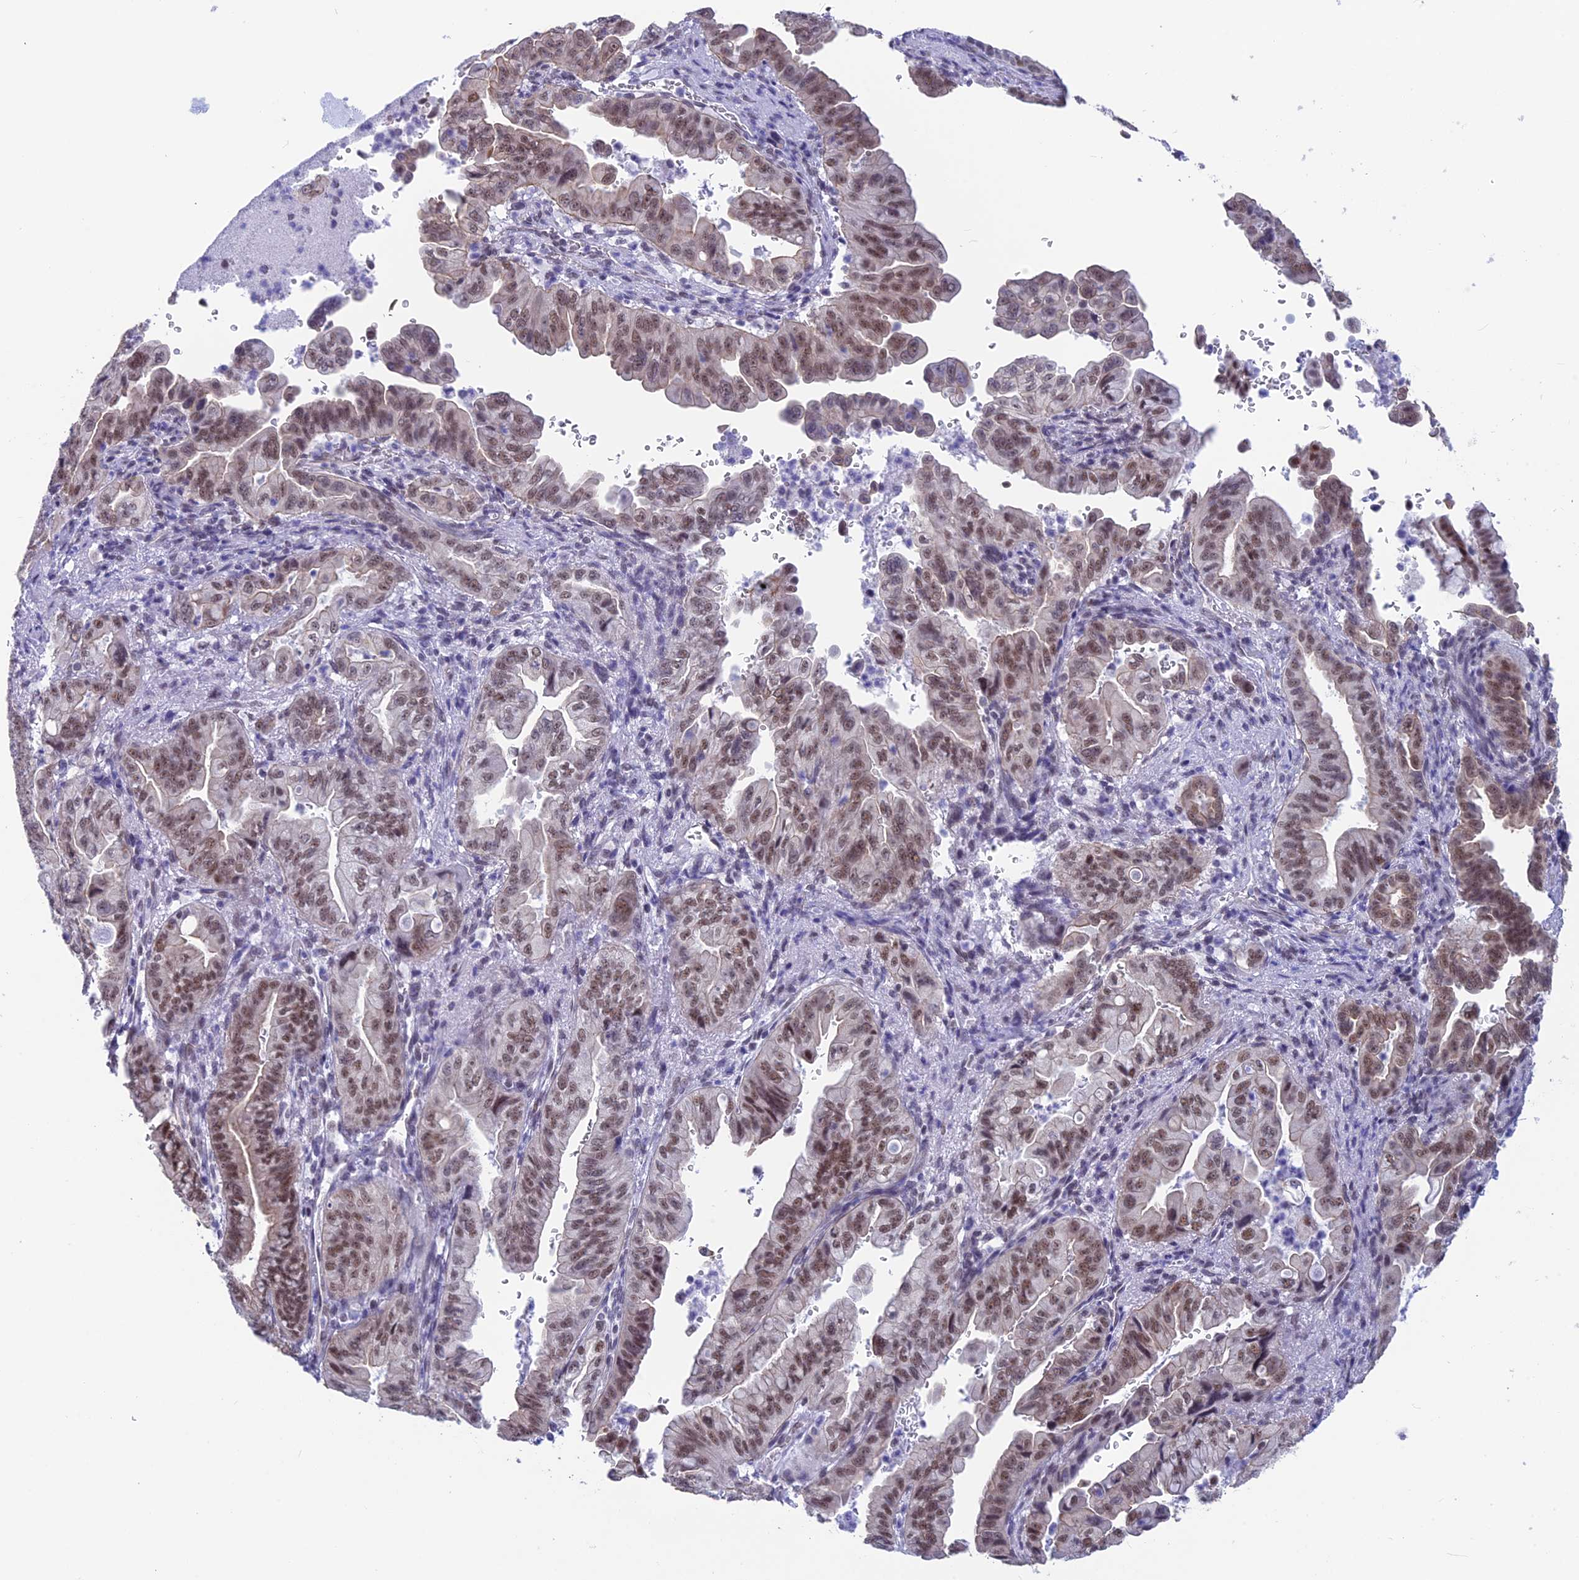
{"staining": {"intensity": "moderate", "quantity": ">75%", "location": "nuclear"}, "tissue": "pancreatic cancer", "cell_type": "Tumor cells", "image_type": "cancer", "snomed": [{"axis": "morphology", "description": "Adenocarcinoma, NOS"}, {"axis": "topography", "description": "Pancreas"}], "caption": "Immunohistochemical staining of human pancreatic cancer demonstrates medium levels of moderate nuclear protein expression in about >75% of tumor cells.", "gene": "SRSF5", "patient": {"sex": "male", "age": 70}}